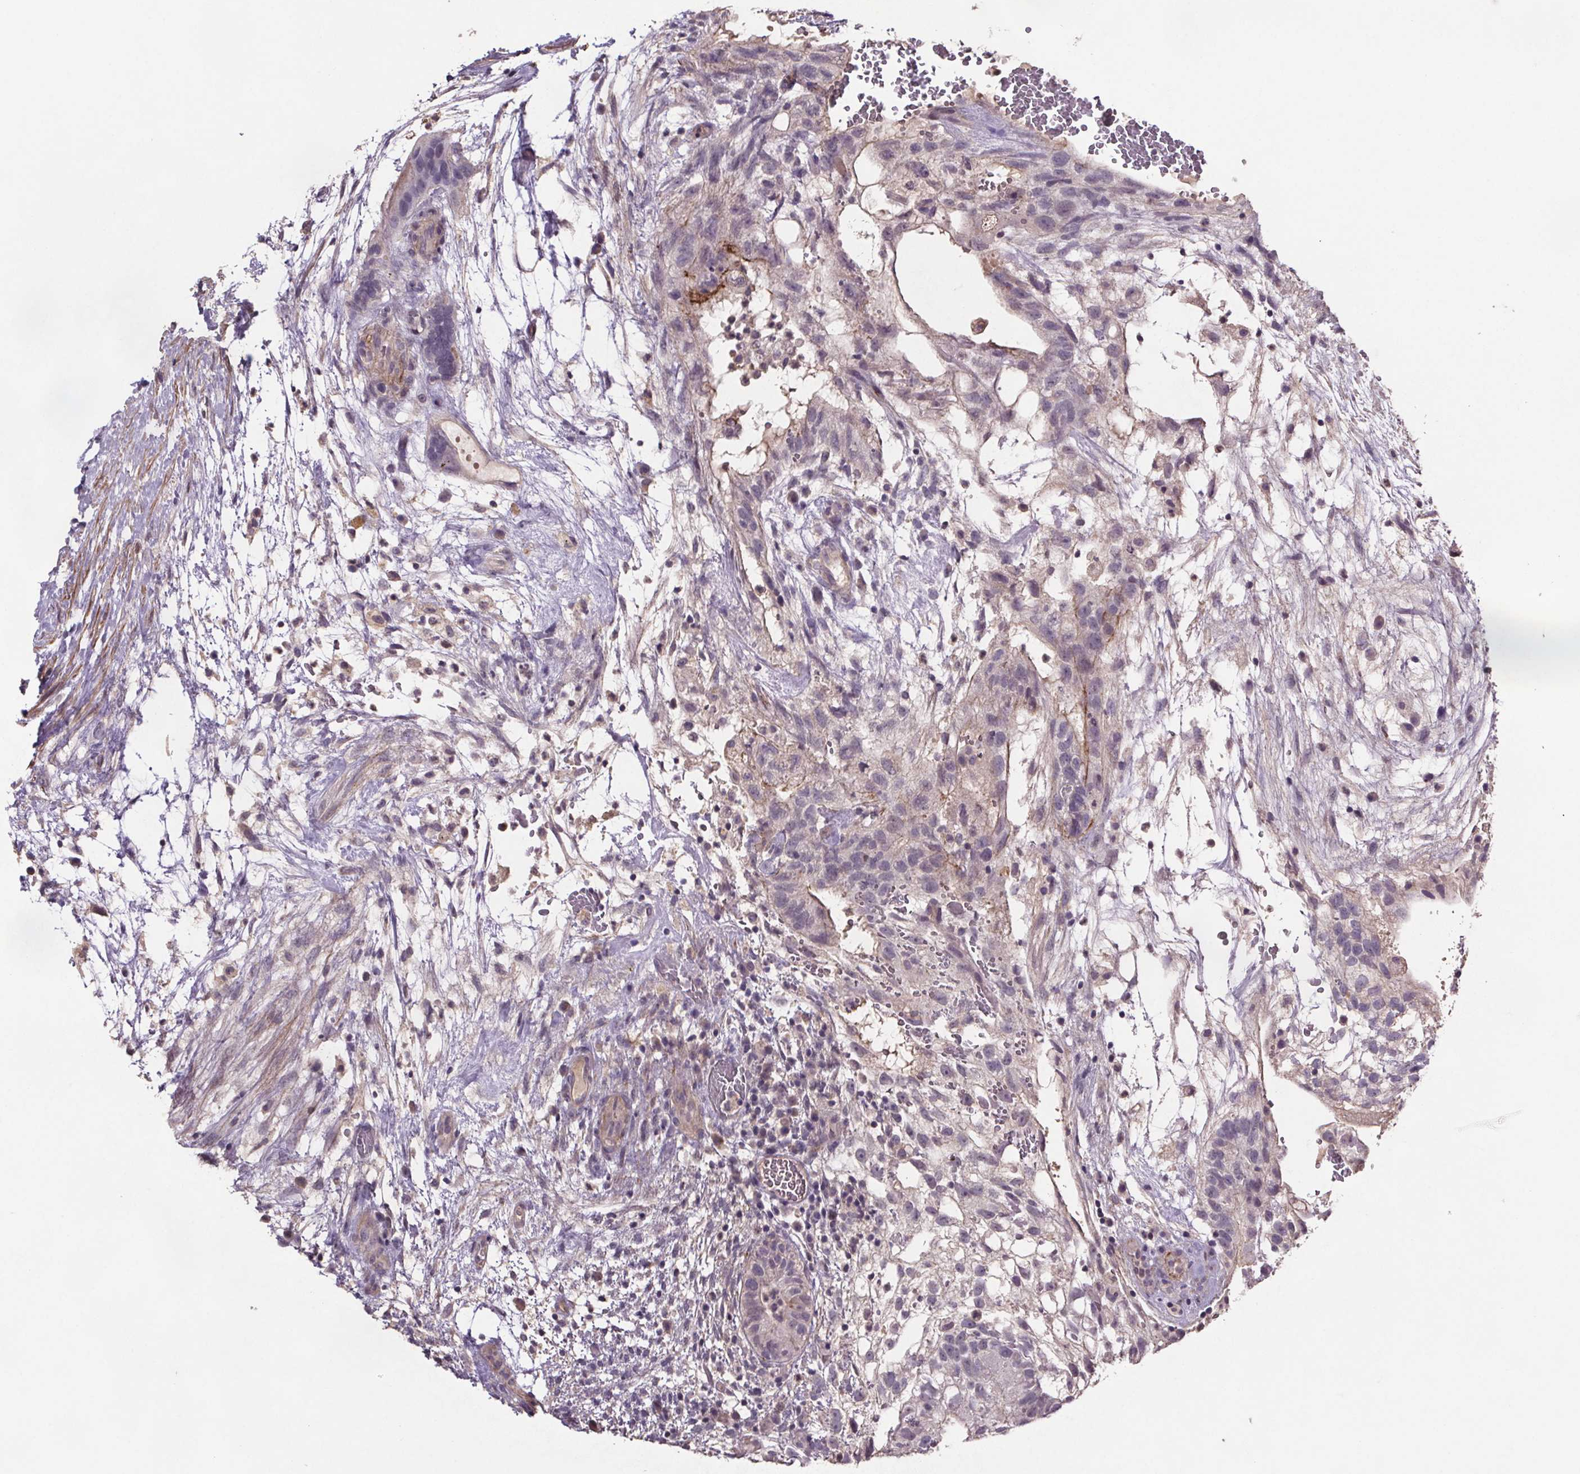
{"staining": {"intensity": "negative", "quantity": "none", "location": "none"}, "tissue": "testis cancer", "cell_type": "Tumor cells", "image_type": "cancer", "snomed": [{"axis": "morphology", "description": "Normal tissue, NOS"}, {"axis": "morphology", "description": "Carcinoma, Embryonal, NOS"}, {"axis": "topography", "description": "Testis"}], "caption": "High power microscopy photomicrograph of an immunohistochemistry image of embryonal carcinoma (testis), revealing no significant positivity in tumor cells.", "gene": "CLN3", "patient": {"sex": "male", "age": 32}}